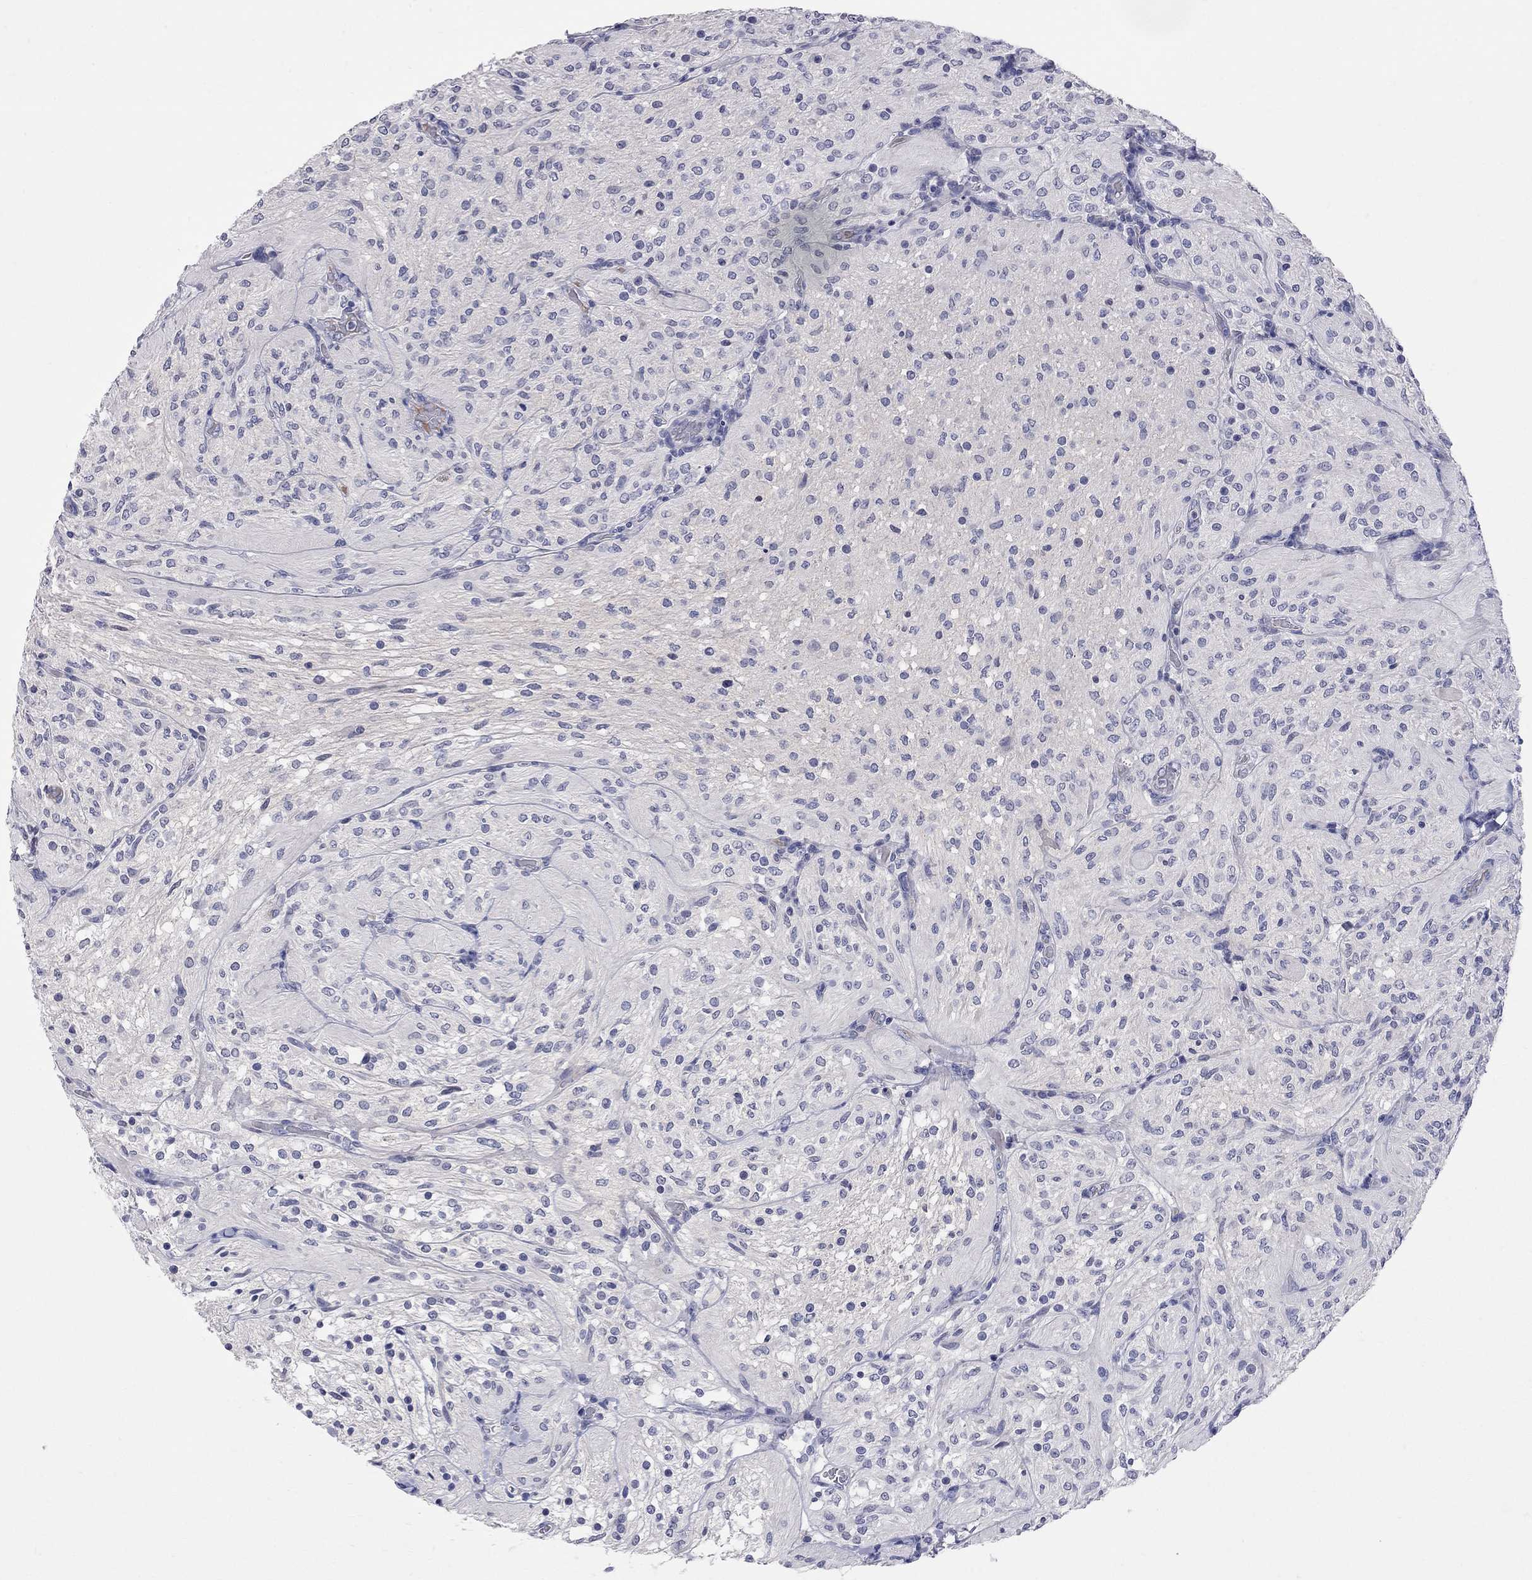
{"staining": {"intensity": "negative", "quantity": "none", "location": "none"}, "tissue": "glioma", "cell_type": "Tumor cells", "image_type": "cancer", "snomed": [{"axis": "morphology", "description": "Glioma, malignant, Low grade"}, {"axis": "topography", "description": "Brain"}], "caption": "IHC histopathology image of neoplastic tissue: human glioma stained with DAB (3,3'-diaminobenzidine) demonstrates no significant protein expression in tumor cells. The staining was performed using DAB to visualize the protein expression in brown, while the nuclei were stained in blue with hematoxylin (Magnification: 20x).", "gene": "FAM221B", "patient": {"sex": "male", "age": 3}}